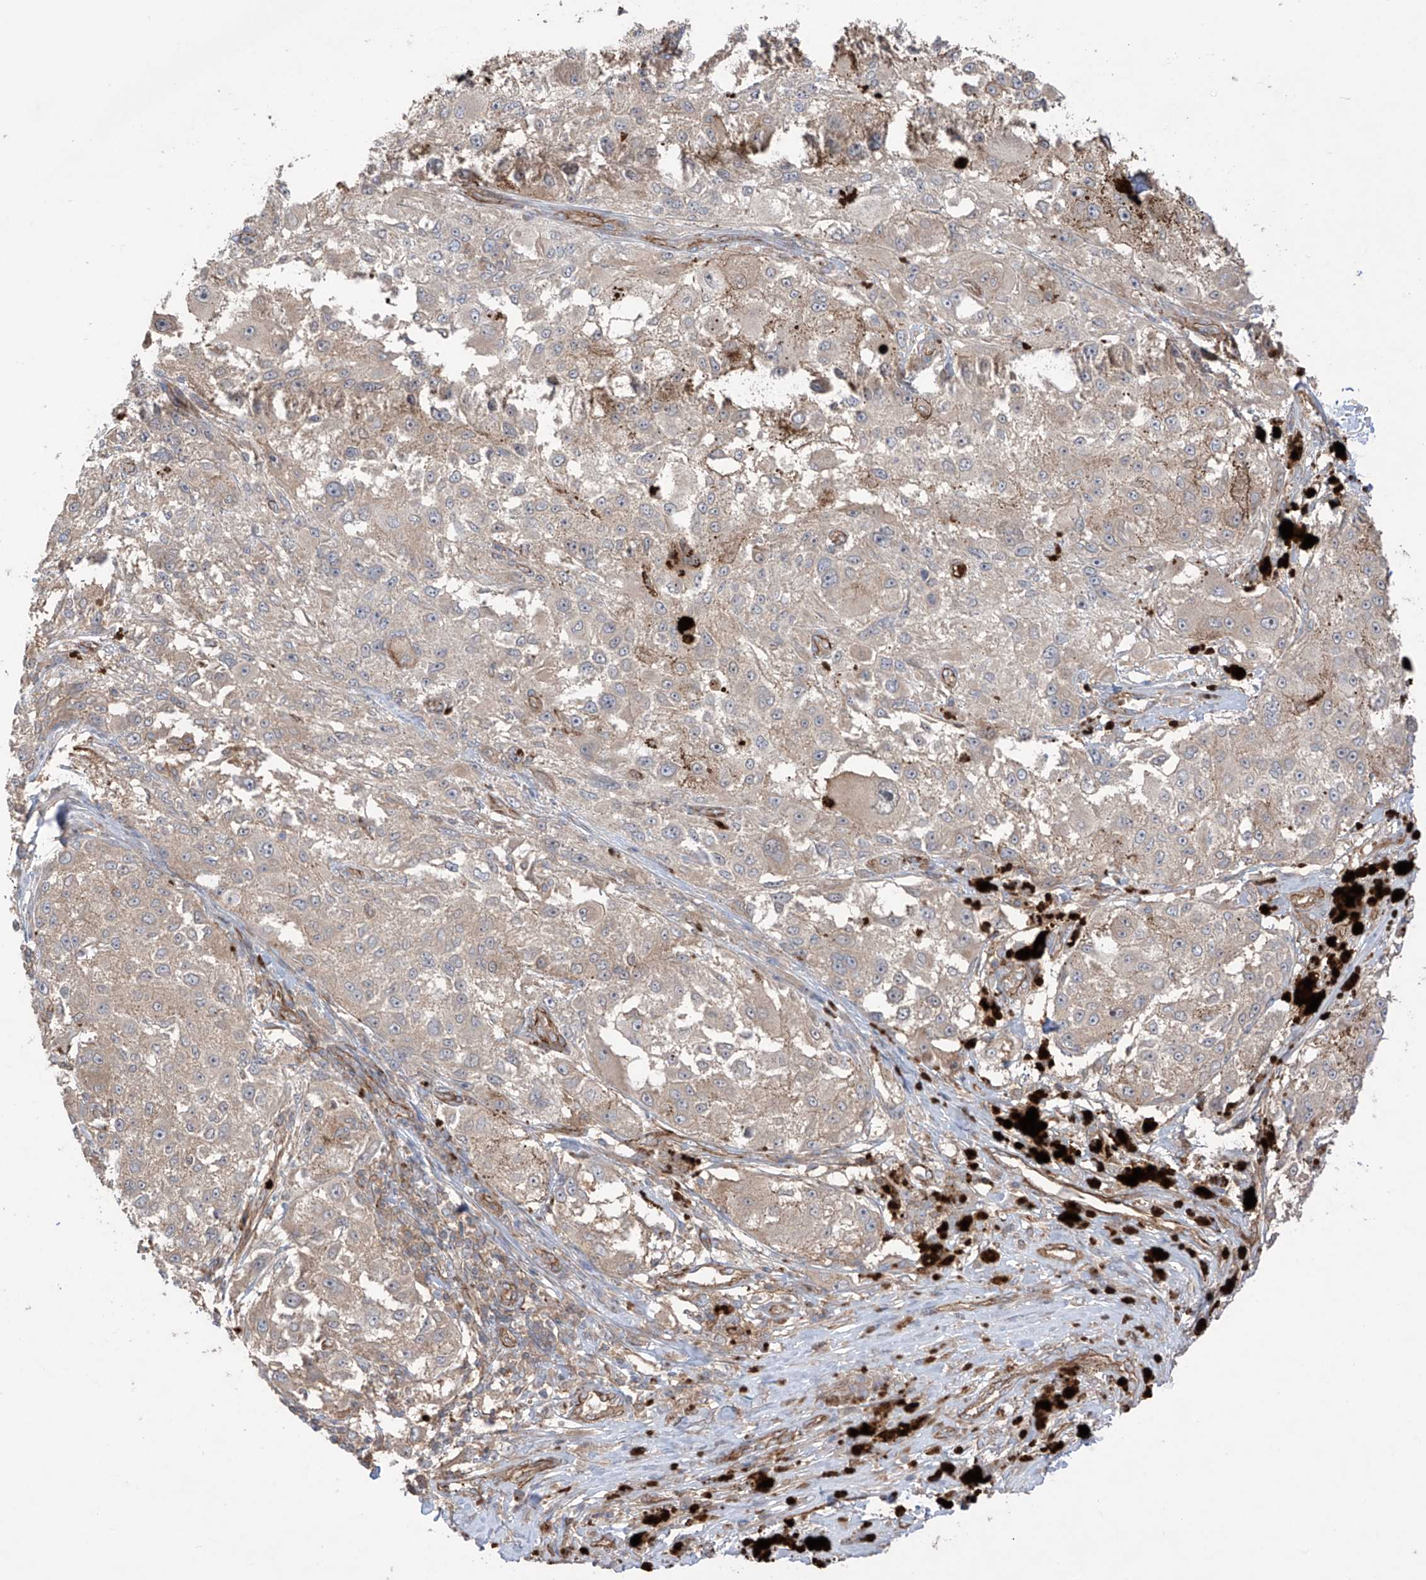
{"staining": {"intensity": "weak", "quantity": ">75%", "location": "cytoplasmic/membranous"}, "tissue": "melanoma", "cell_type": "Tumor cells", "image_type": "cancer", "snomed": [{"axis": "morphology", "description": "Necrosis, NOS"}, {"axis": "morphology", "description": "Malignant melanoma, NOS"}, {"axis": "topography", "description": "Skin"}], "caption": "Malignant melanoma stained with DAB immunohistochemistry (IHC) shows low levels of weak cytoplasmic/membranous positivity in approximately >75% of tumor cells.", "gene": "TRMU", "patient": {"sex": "female", "age": 87}}